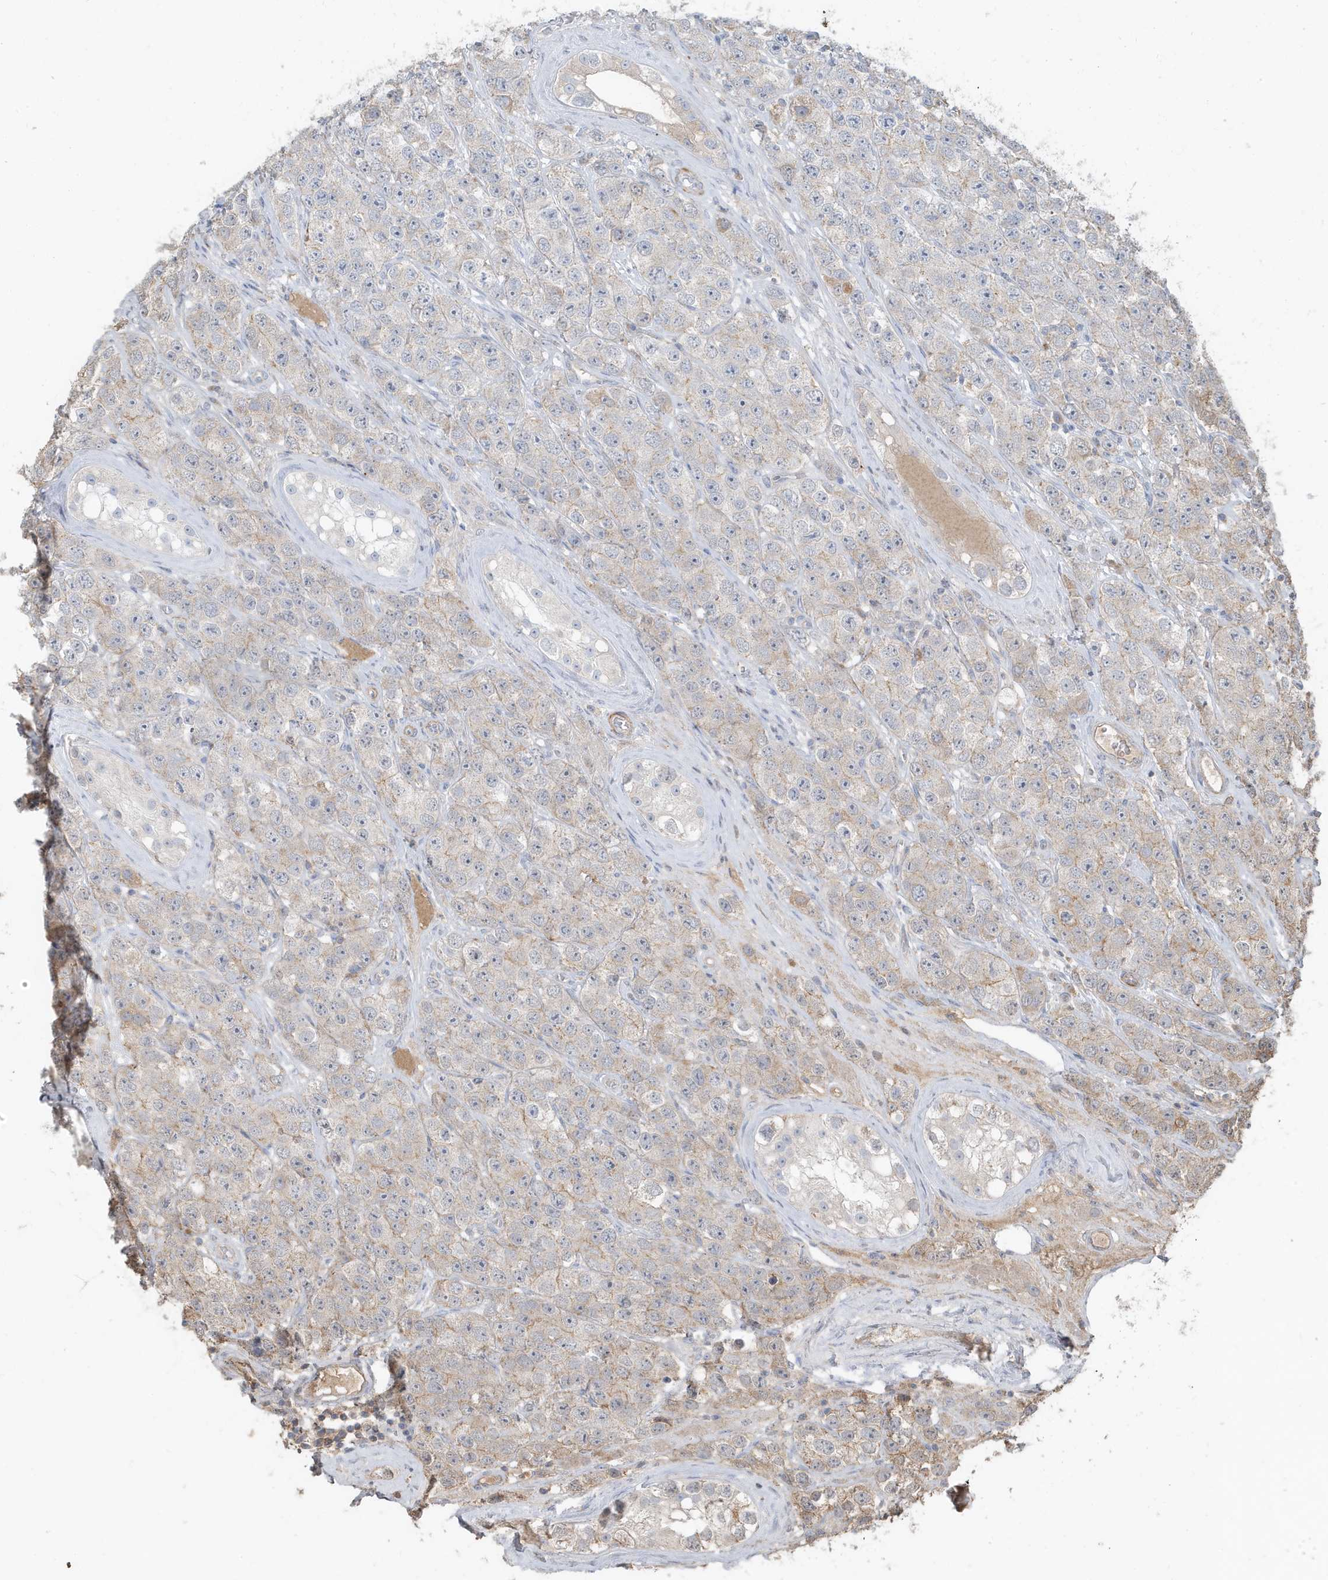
{"staining": {"intensity": "negative", "quantity": "none", "location": "none"}, "tissue": "testis cancer", "cell_type": "Tumor cells", "image_type": "cancer", "snomed": [{"axis": "morphology", "description": "Seminoma, NOS"}, {"axis": "topography", "description": "Testis"}], "caption": "Protein analysis of testis cancer (seminoma) reveals no significant positivity in tumor cells. The staining is performed using DAB brown chromogen with nuclei counter-stained in using hematoxylin.", "gene": "PRRT3", "patient": {"sex": "male", "age": 28}}